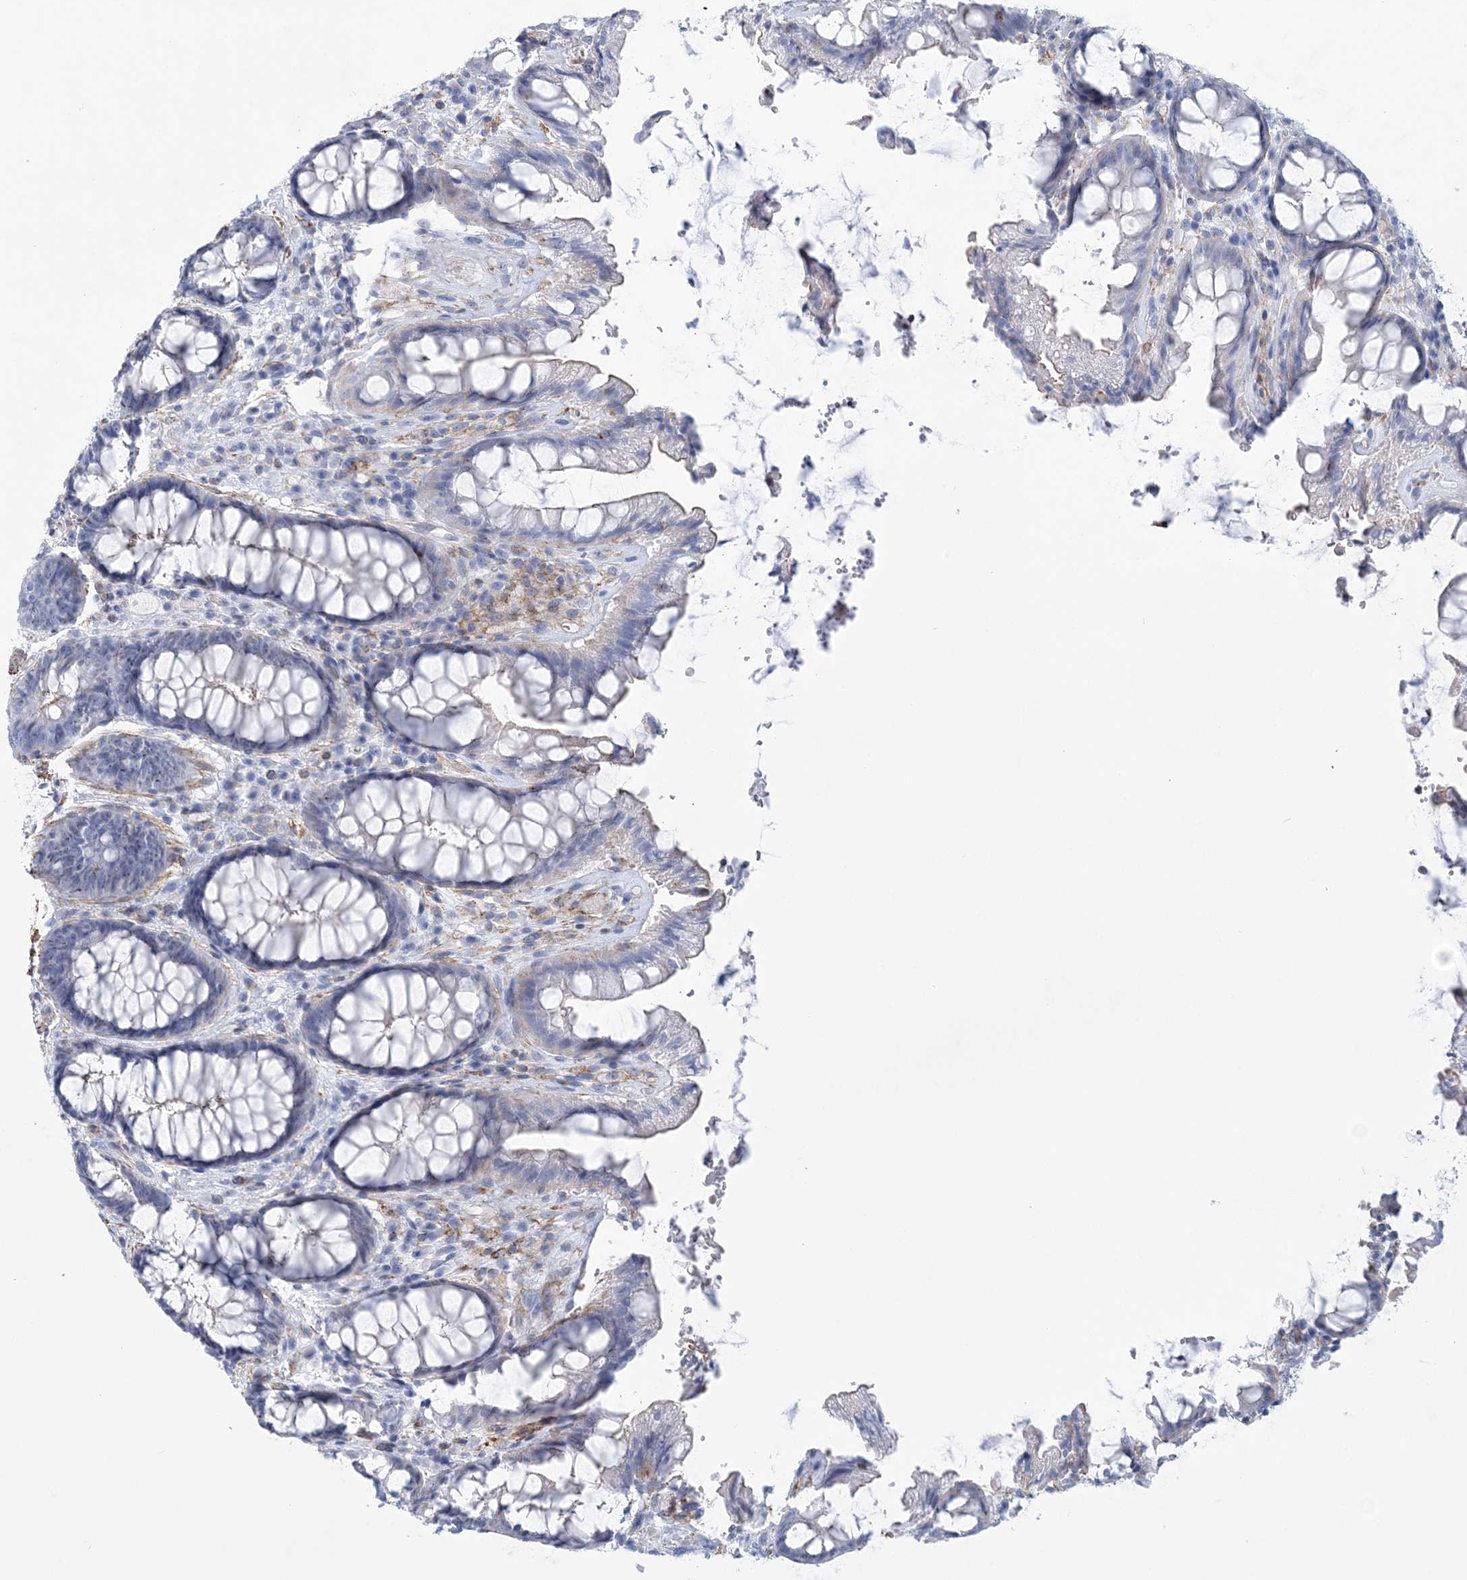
{"staining": {"intensity": "negative", "quantity": "none", "location": "none"}, "tissue": "rectum", "cell_type": "Glandular cells", "image_type": "normal", "snomed": [{"axis": "morphology", "description": "Normal tissue, NOS"}, {"axis": "topography", "description": "Rectum"}], "caption": "IHC of benign human rectum shows no expression in glandular cells. (DAB (3,3'-diaminobenzidine) immunohistochemistry (IHC), high magnification).", "gene": "C11orf21", "patient": {"sex": "female", "age": 46}}